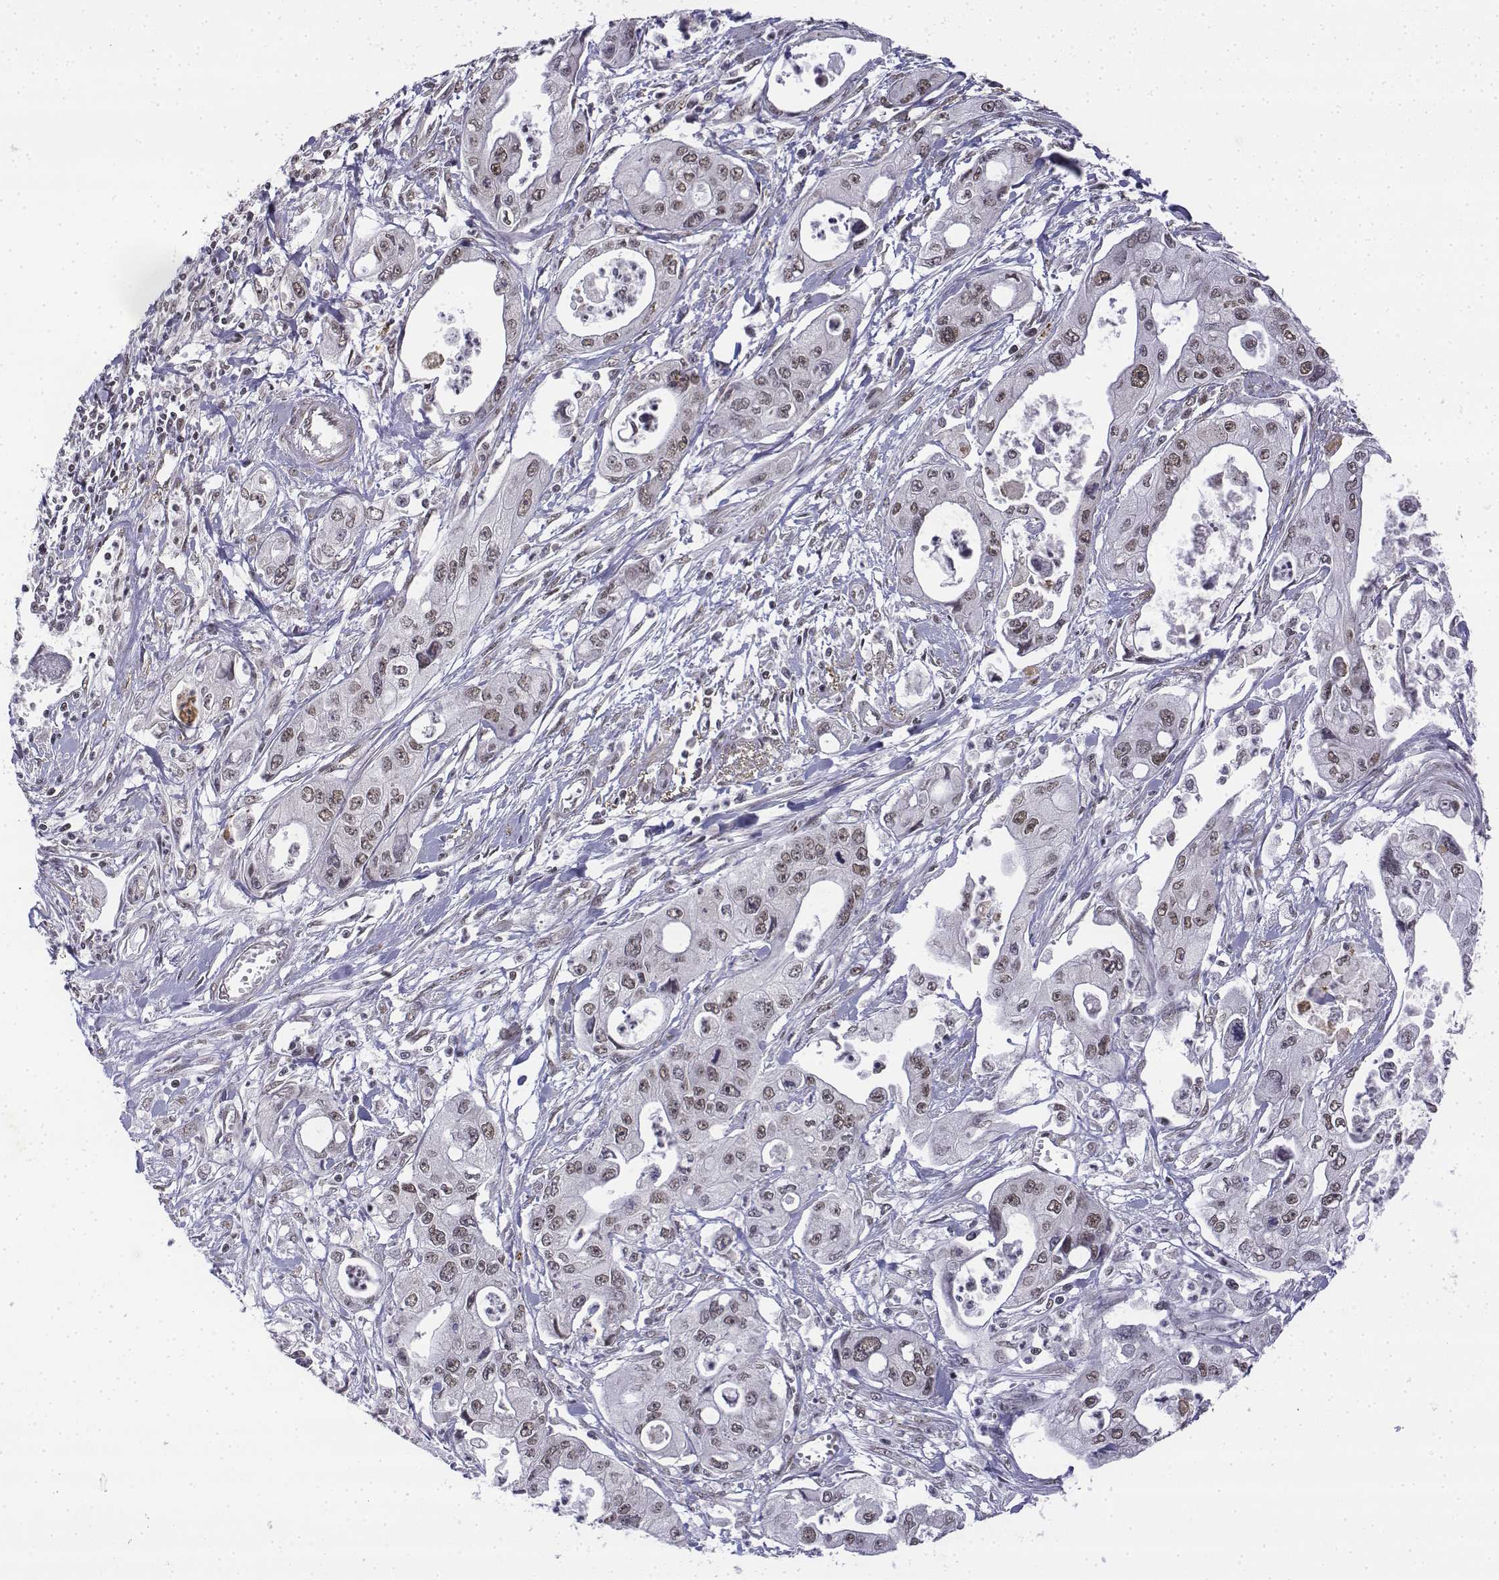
{"staining": {"intensity": "weak", "quantity": "25%-75%", "location": "nuclear"}, "tissue": "pancreatic cancer", "cell_type": "Tumor cells", "image_type": "cancer", "snomed": [{"axis": "morphology", "description": "Adenocarcinoma, NOS"}, {"axis": "topography", "description": "Pancreas"}], "caption": "A brown stain labels weak nuclear expression of a protein in pancreatic cancer (adenocarcinoma) tumor cells.", "gene": "SETD1A", "patient": {"sex": "male", "age": 70}}